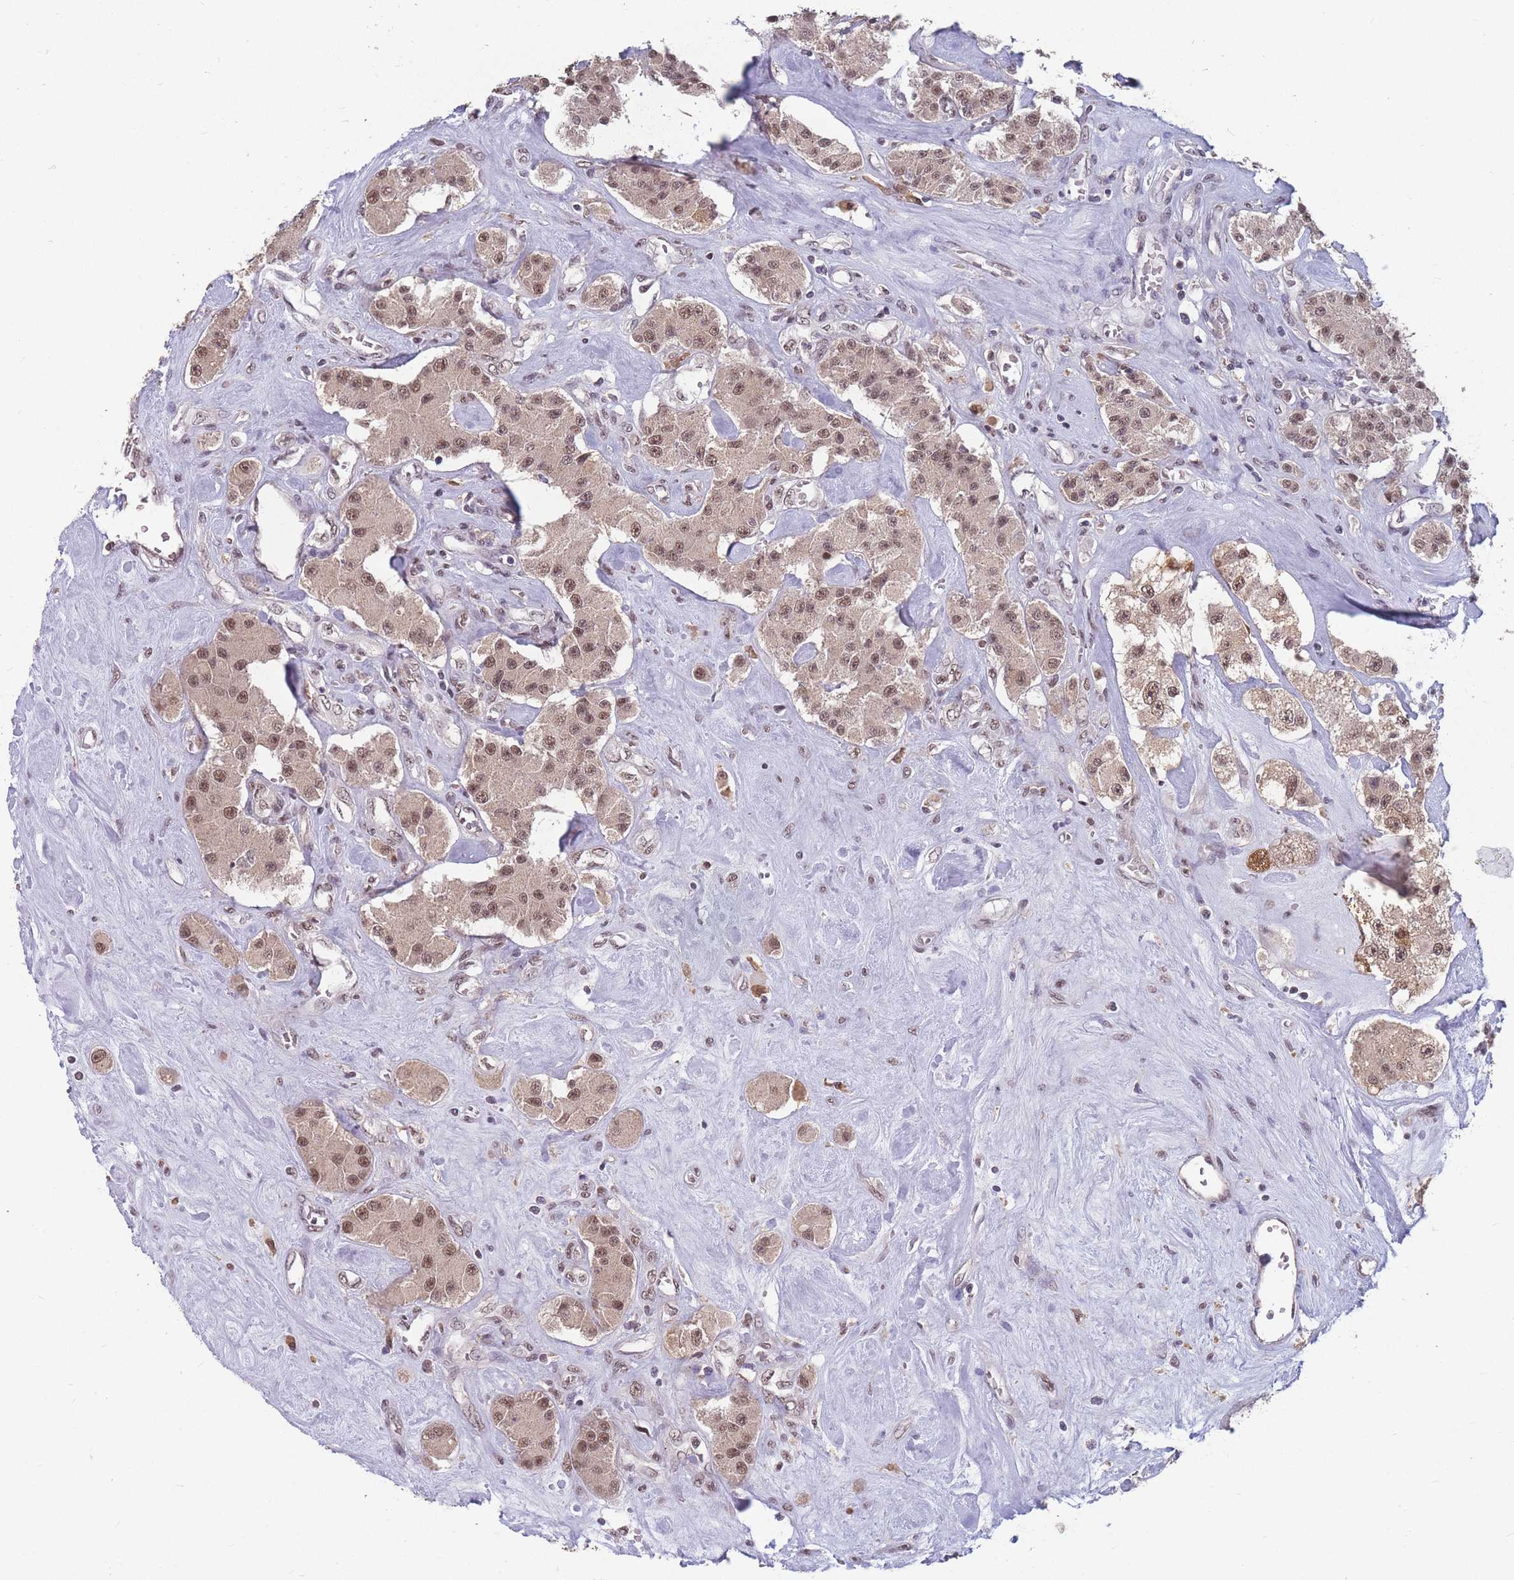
{"staining": {"intensity": "moderate", "quantity": ">75%", "location": "nuclear"}, "tissue": "carcinoid", "cell_type": "Tumor cells", "image_type": "cancer", "snomed": [{"axis": "morphology", "description": "Carcinoid, malignant, NOS"}, {"axis": "topography", "description": "Pancreas"}], "caption": "A photomicrograph of human carcinoid stained for a protein displays moderate nuclear brown staining in tumor cells. (IHC, brightfield microscopy, high magnification).", "gene": "SNRPA1", "patient": {"sex": "male", "age": 41}}